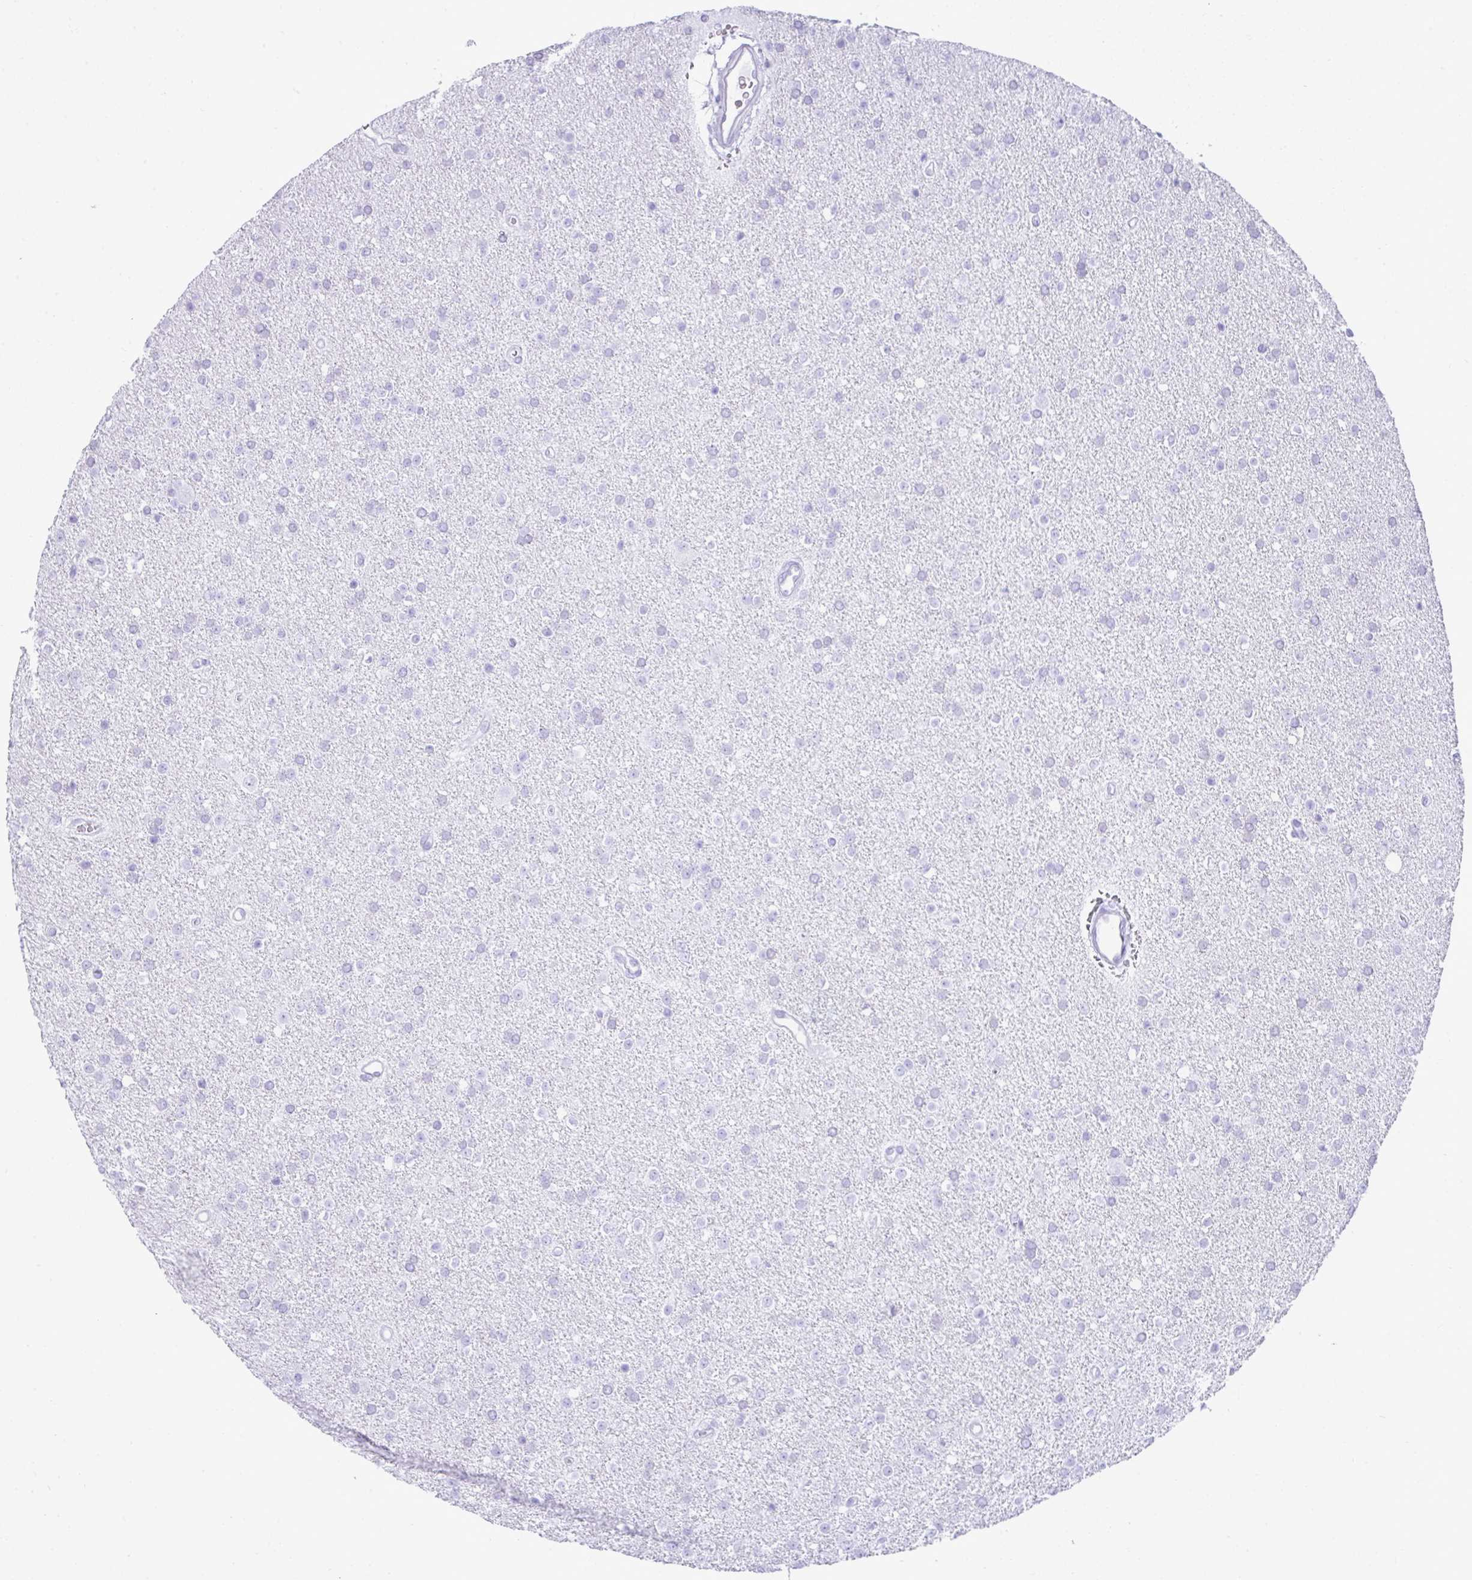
{"staining": {"intensity": "negative", "quantity": "none", "location": "none"}, "tissue": "glioma", "cell_type": "Tumor cells", "image_type": "cancer", "snomed": [{"axis": "morphology", "description": "Glioma, malignant, Low grade"}, {"axis": "topography", "description": "Brain"}], "caption": "Tumor cells are negative for protein expression in human malignant glioma (low-grade).", "gene": "PSCA", "patient": {"sex": "female", "age": 34}}